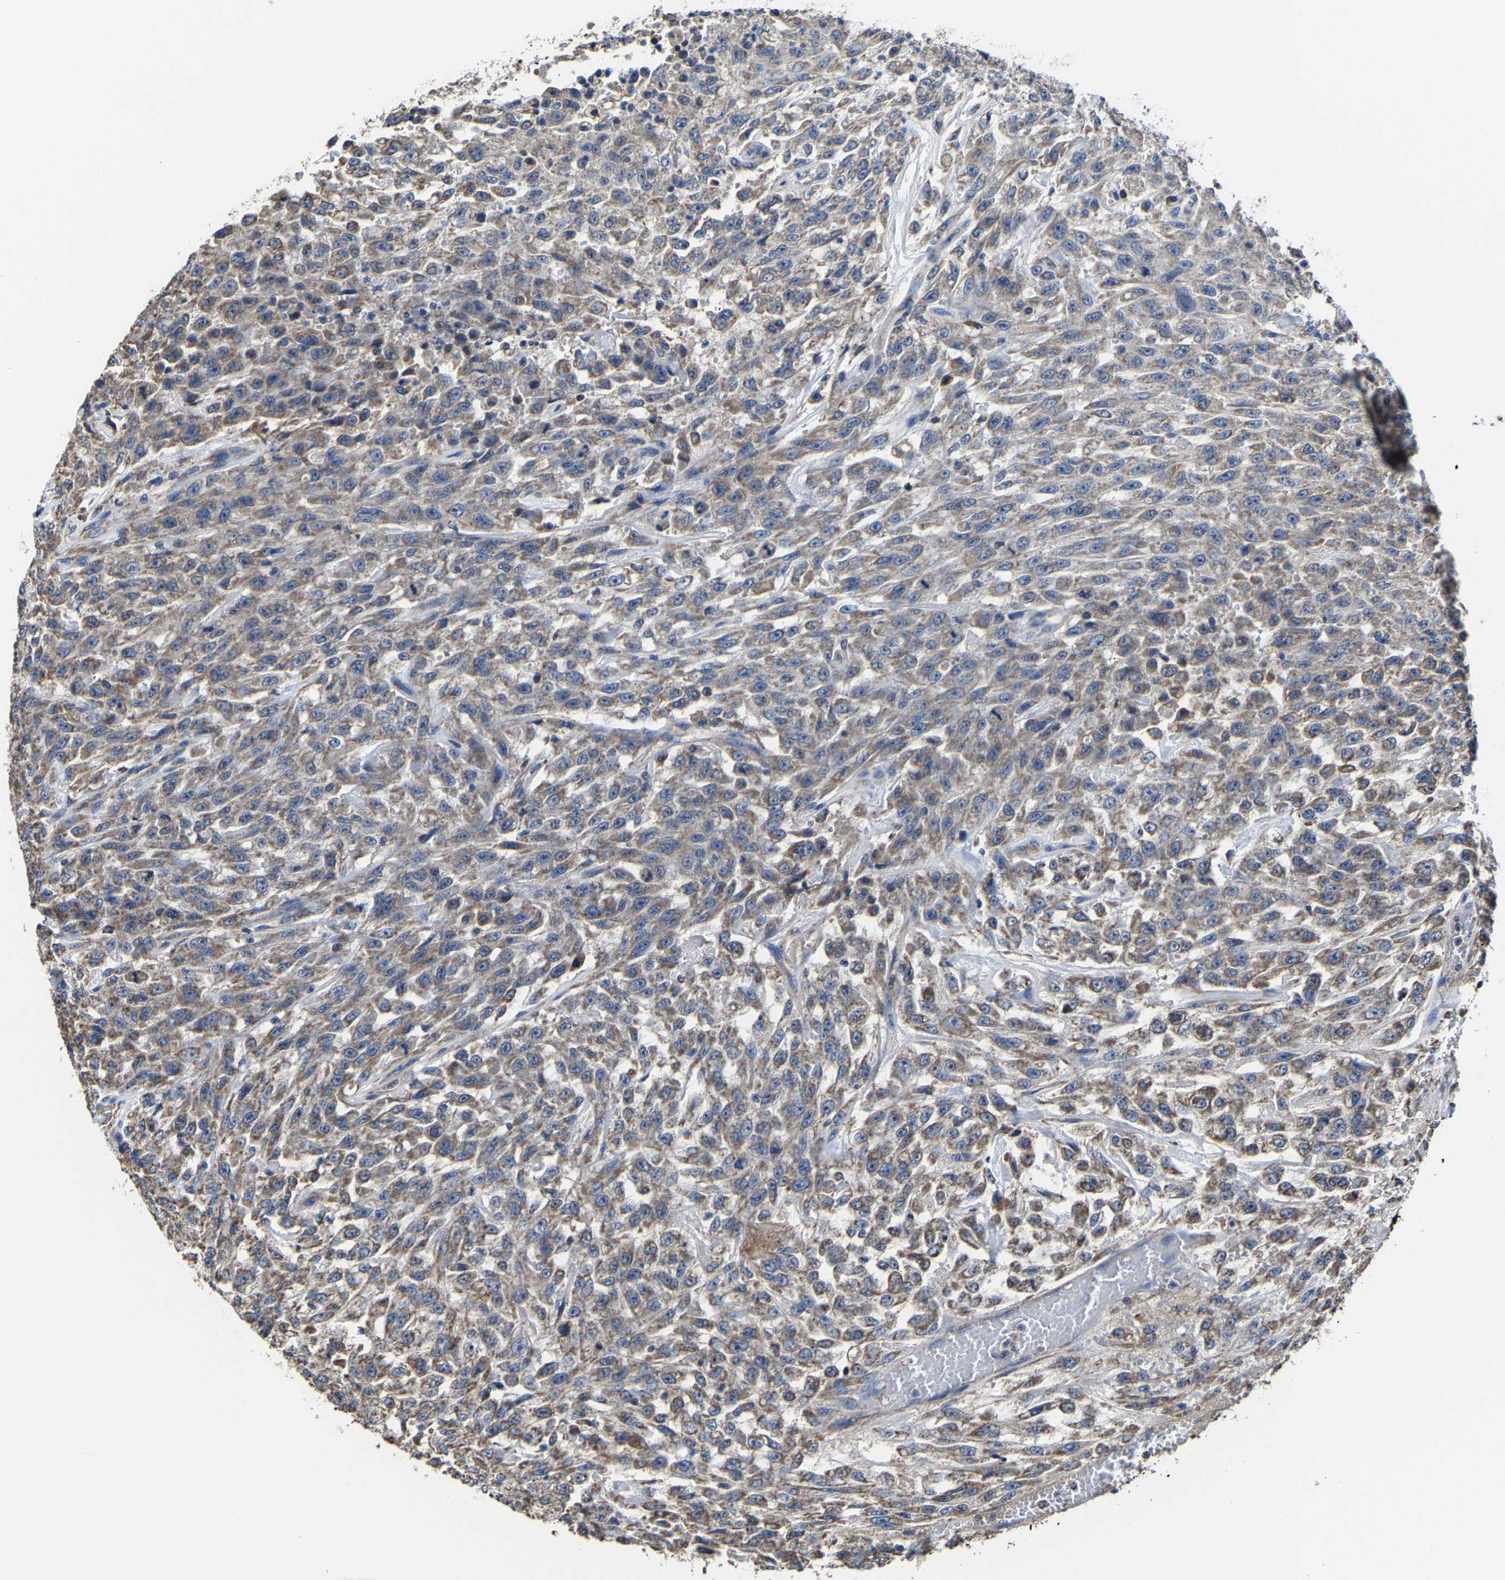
{"staining": {"intensity": "weak", "quantity": ">75%", "location": "cytoplasmic/membranous"}, "tissue": "urothelial cancer", "cell_type": "Tumor cells", "image_type": "cancer", "snomed": [{"axis": "morphology", "description": "Urothelial carcinoma, High grade"}, {"axis": "topography", "description": "Urinary bladder"}], "caption": "A photomicrograph of human urothelial cancer stained for a protein reveals weak cytoplasmic/membranous brown staining in tumor cells.", "gene": "ZCCHC7", "patient": {"sex": "male", "age": 46}}